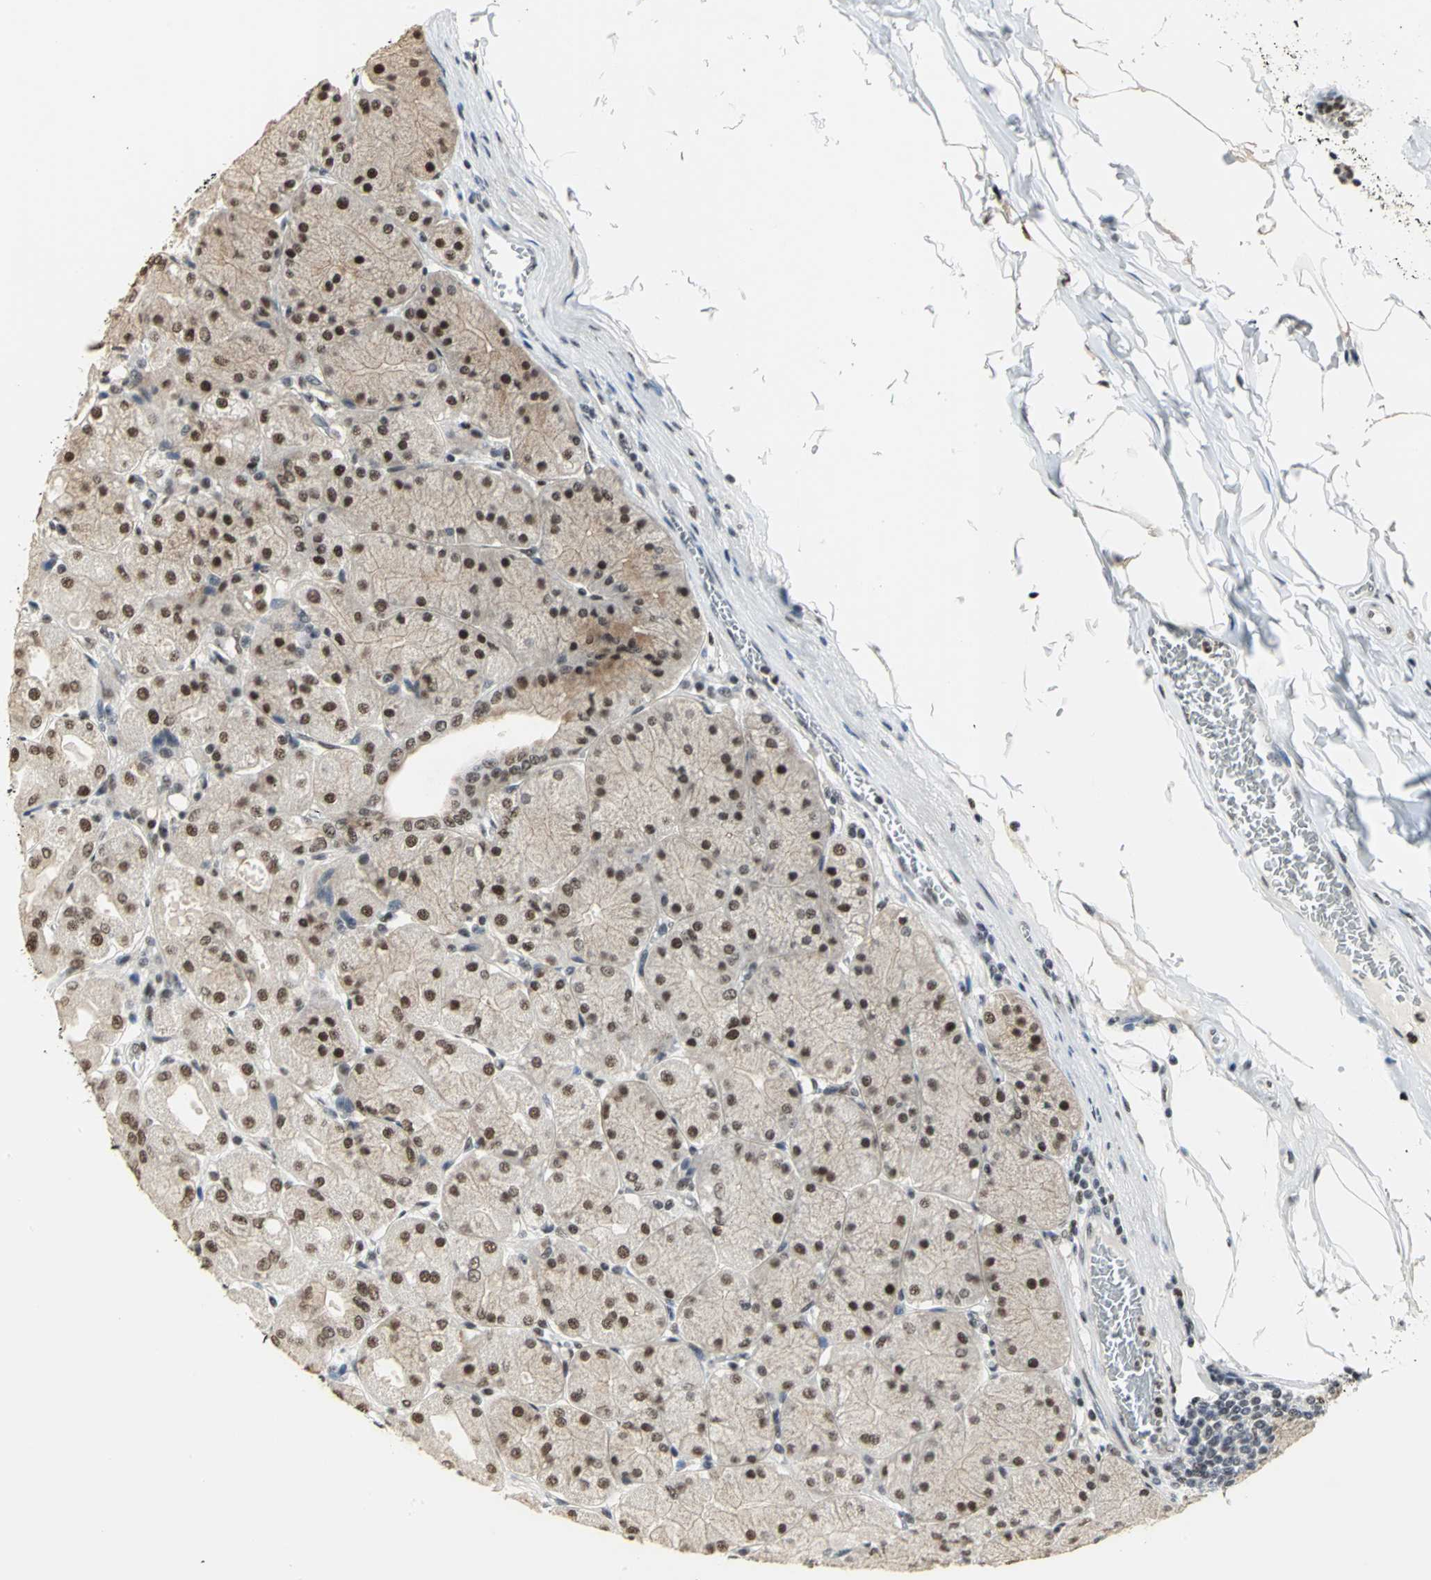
{"staining": {"intensity": "strong", "quantity": ">75%", "location": "cytoplasmic/membranous,nuclear"}, "tissue": "stomach", "cell_type": "Glandular cells", "image_type": "normal", "snomed": [{"axis": "morphology", "description": "Normal tissue, NOS"}, {"axis": "topography", "description": "Stomach, upper"}], "caption": "Immunohistochemistry (DAB (3,3'-diaminobenzidine)) staining of normal stomach displays strong cytoplasmic/membranous,nuclear protein staining in about >75% of glandular cells.", "gene": "CCDC88C", "patient": {"sex": "female", "age": 56}}